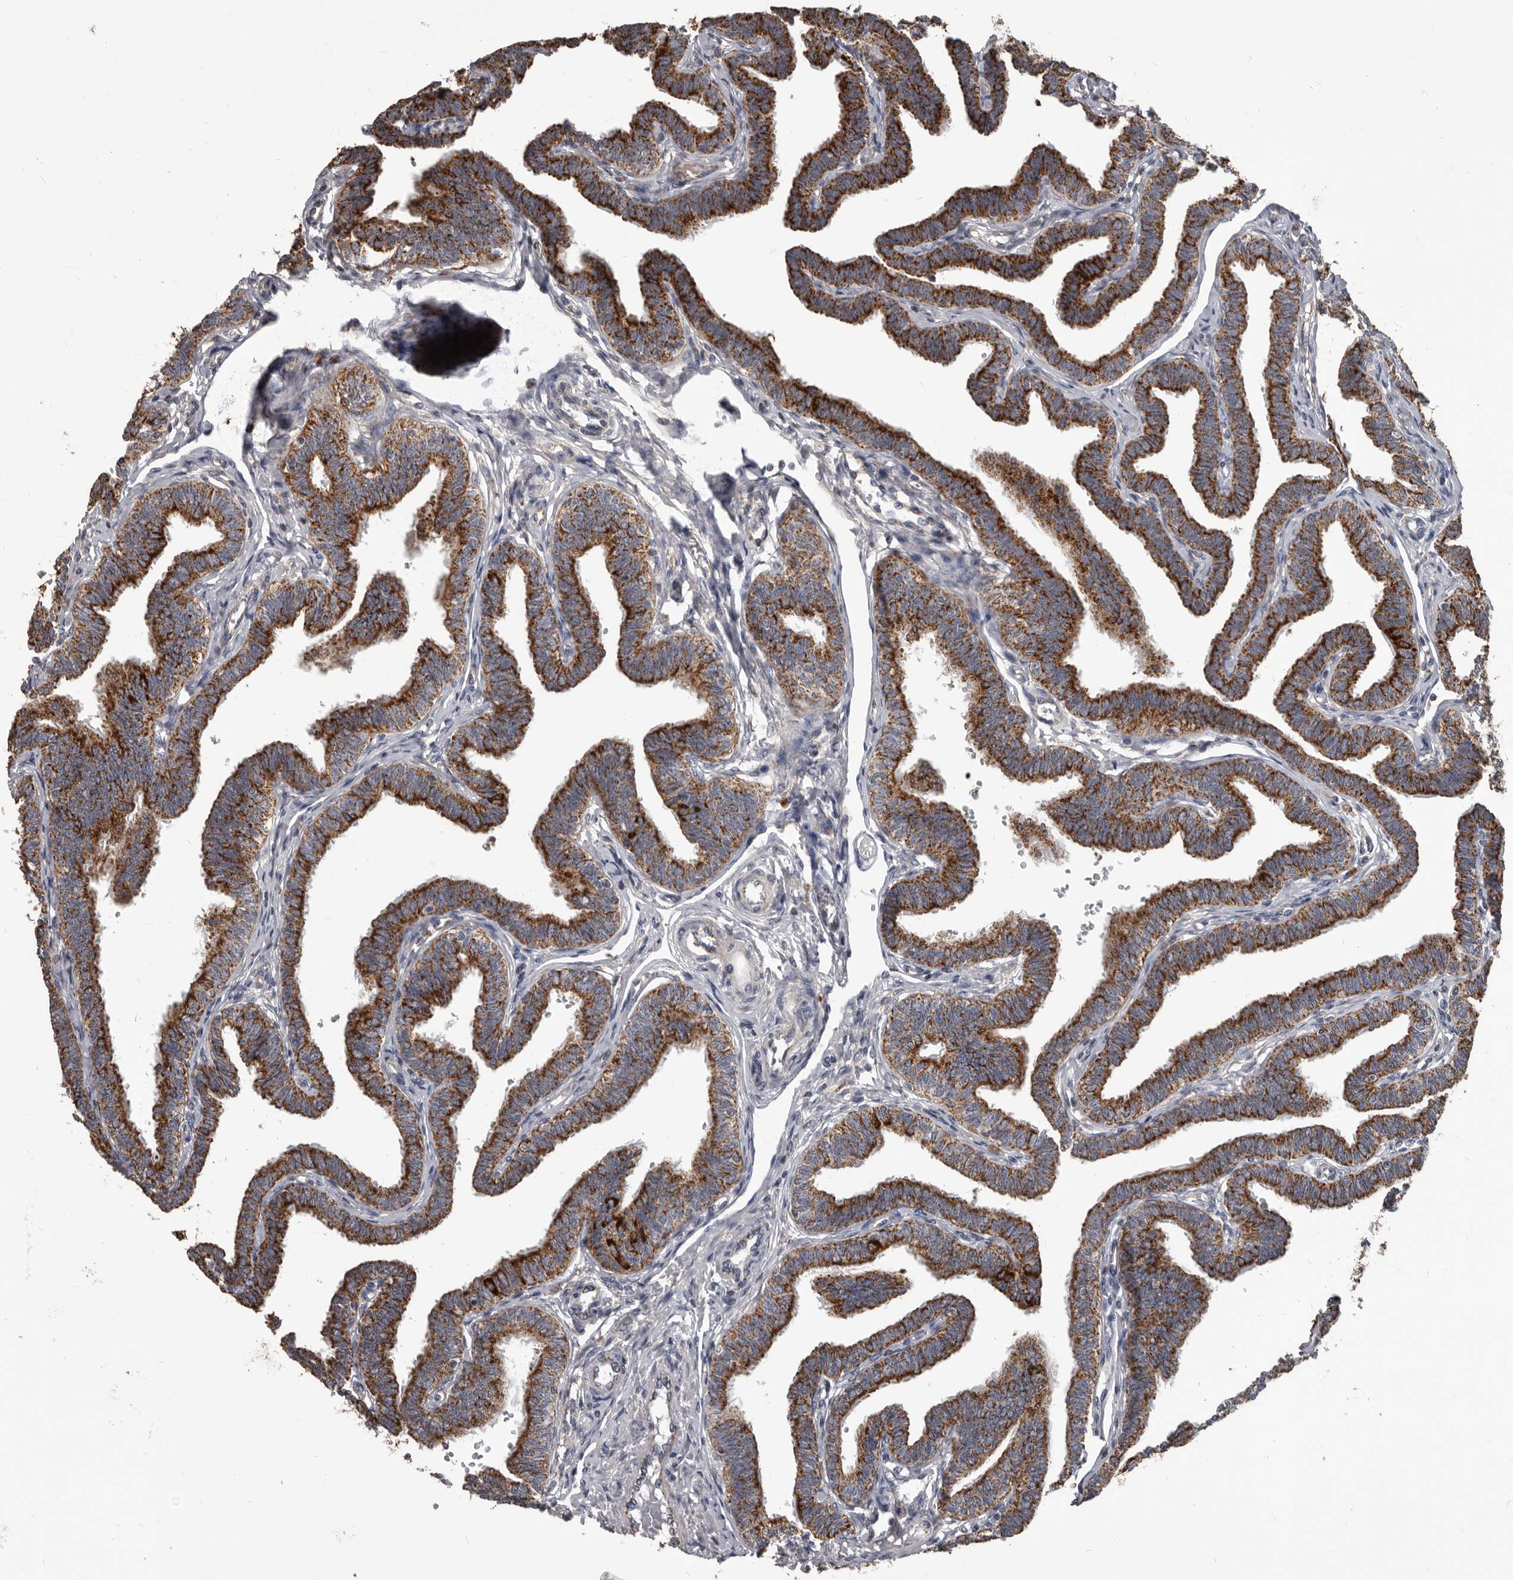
{"staining": {"intensity": "strong", "quantity": ">75%", "location": "cytoplasmic/membranous"}, "tissue": "fallopian tube", "cell_type": "Glandular cells", "image_type": "normal", "snomed": [{"axis": "morphology", "description": "Normal tissue, NOS"}, {"axis": "topography", "description": "Fallopian tube"}, {"axis": "topography", "description": "Ovary"}], "caption": "Glandular cells exhibit strong cytoplasmic/membranous staining in approximately >75% of cells in normal fallopian tube.", "gene": "ALDH5A1", "patient": {"sex": "female", "age": 23}}